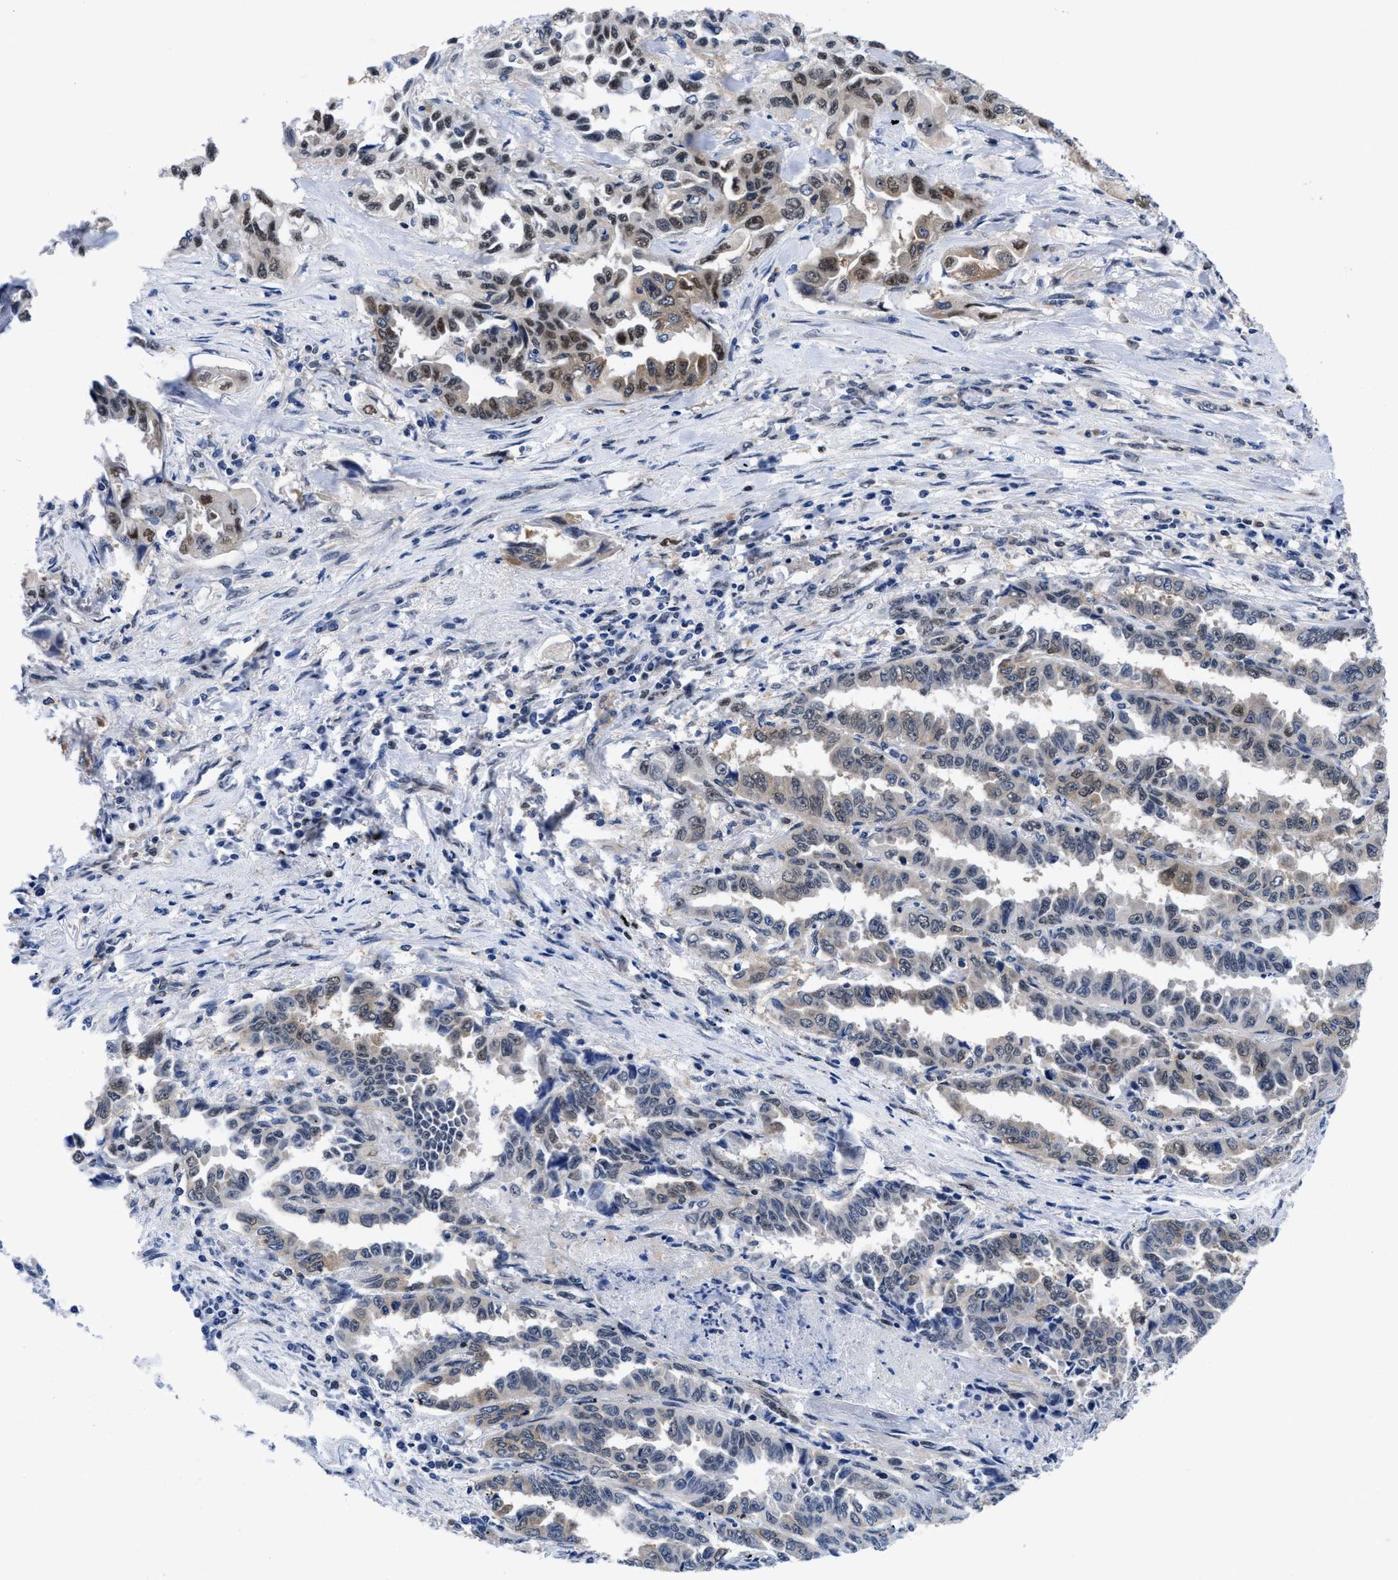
{"staining": {"intensity": "moderate", "quantity": "25%-75%", "location": "cytoplasmic/membranous,nuclear"}, "tissue": "lung cancer", "cell_type": "Tumor cells", "image_type": "cancer", "snomed": [{"axis": "morphology", "description": "Adenocarcinoma, NOS"}, {"axis": "topography", "description": "Lung"}], "caption": "This micrograph shows immunohistochemistry staining of lung cancer, with medium moderate cytoplasmic/membranous and nuclear expression in about 25%-75% of tumor cells.", "gene": "ACLY", "patient": {"sex": "female", "age": 51}}